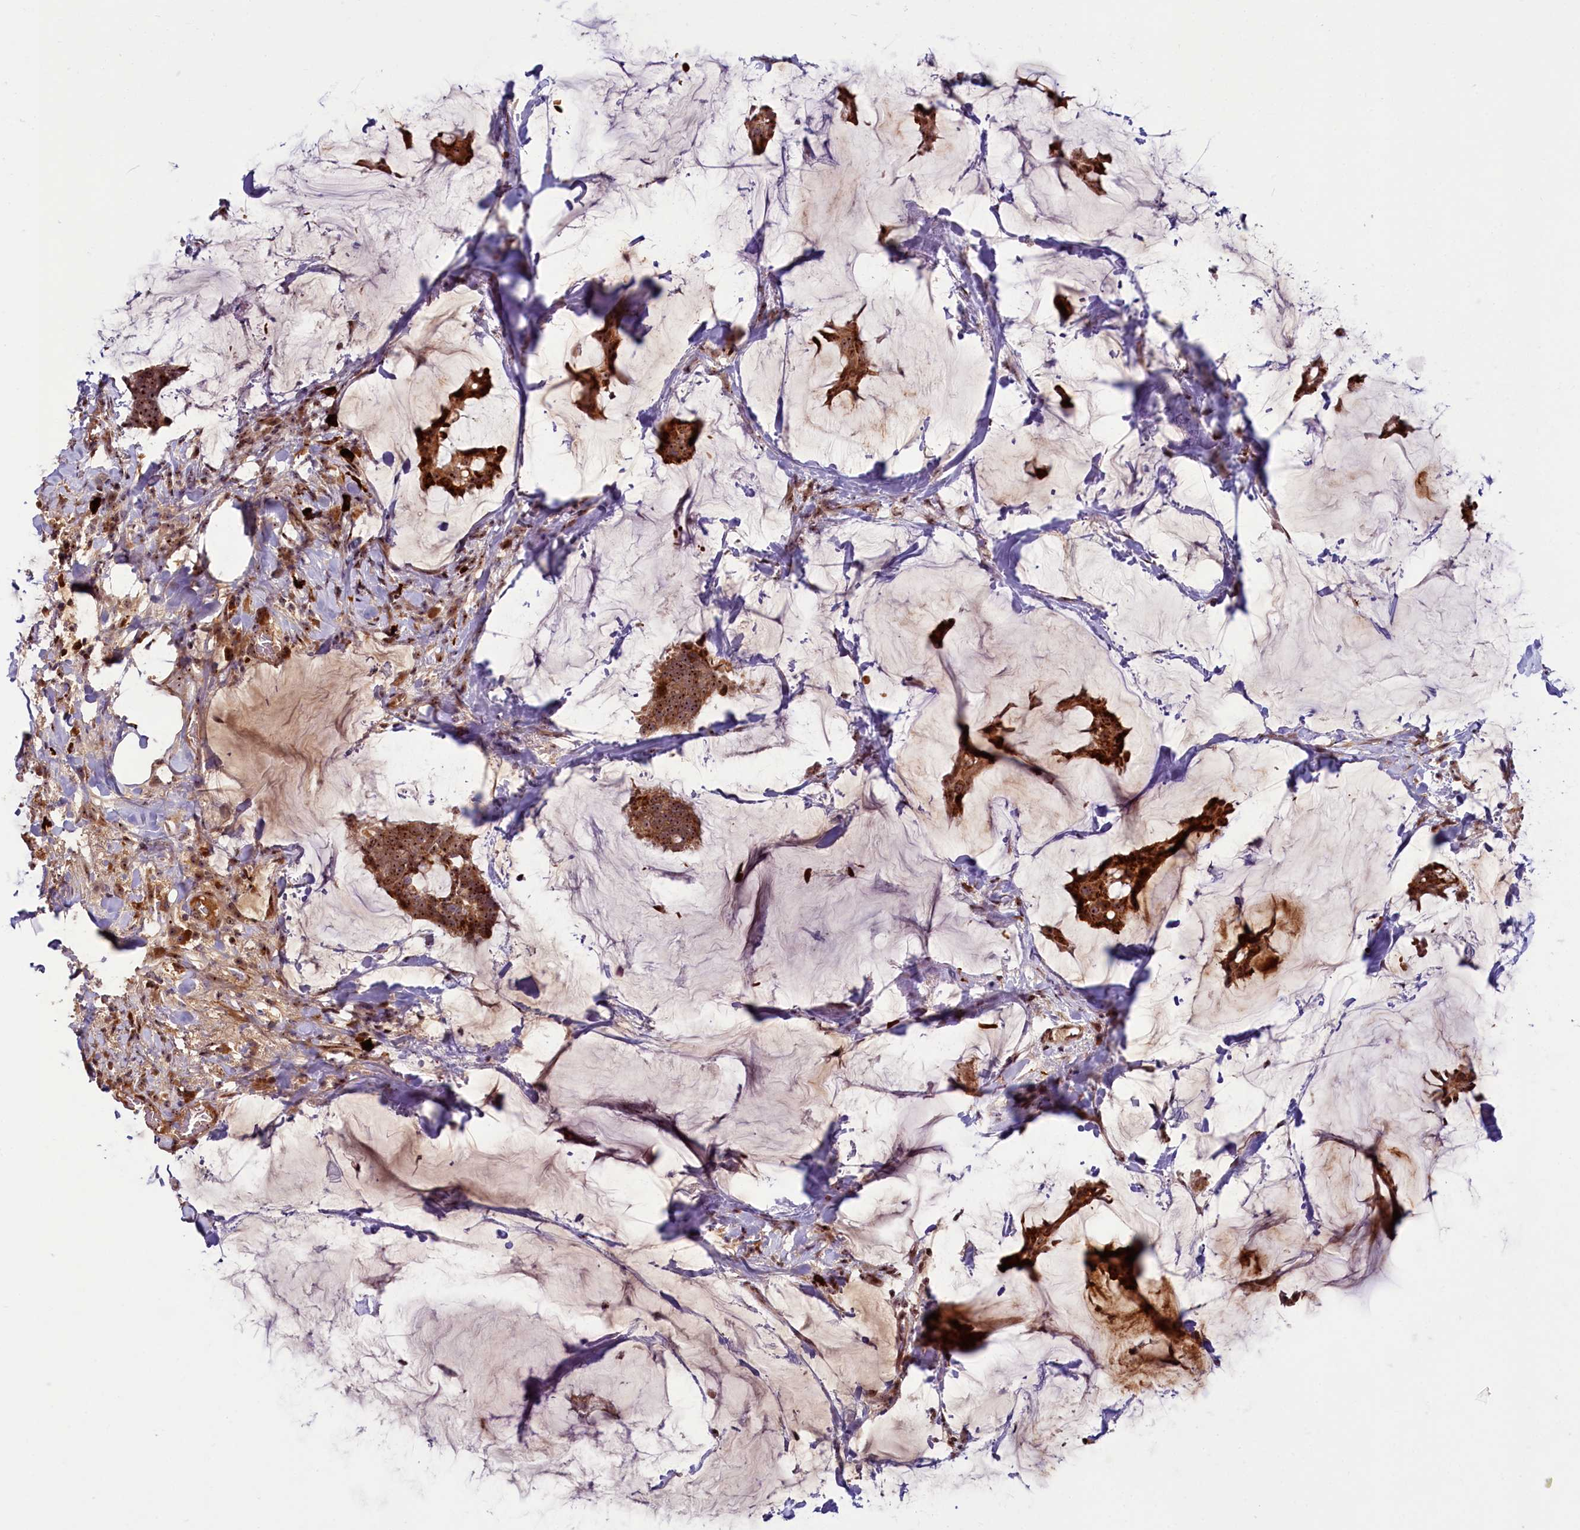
{"staining": {"intensity": "strong", "quantity": ">75%", "location": "cytoplasmic/membranous,nuclear"}, "tissue": "breast cancer", "cell_type": "Tumor cells", "image_type": "cancer", "snomed": [{"axis": "morphology", "description": "Duct carcinoma"}, {"axis": "topography", "description": "Breast"}], "caption": "IHC image of human breast cancer (intraductal carcinoma) stained for a protein (brown), which reveals high levels of strong cytoplasmic/membranous and nuclear positivity in approximately >75% of tumor cells.", "gene": "TCOF1", "patient": {"sex": "female", "age": 93}}